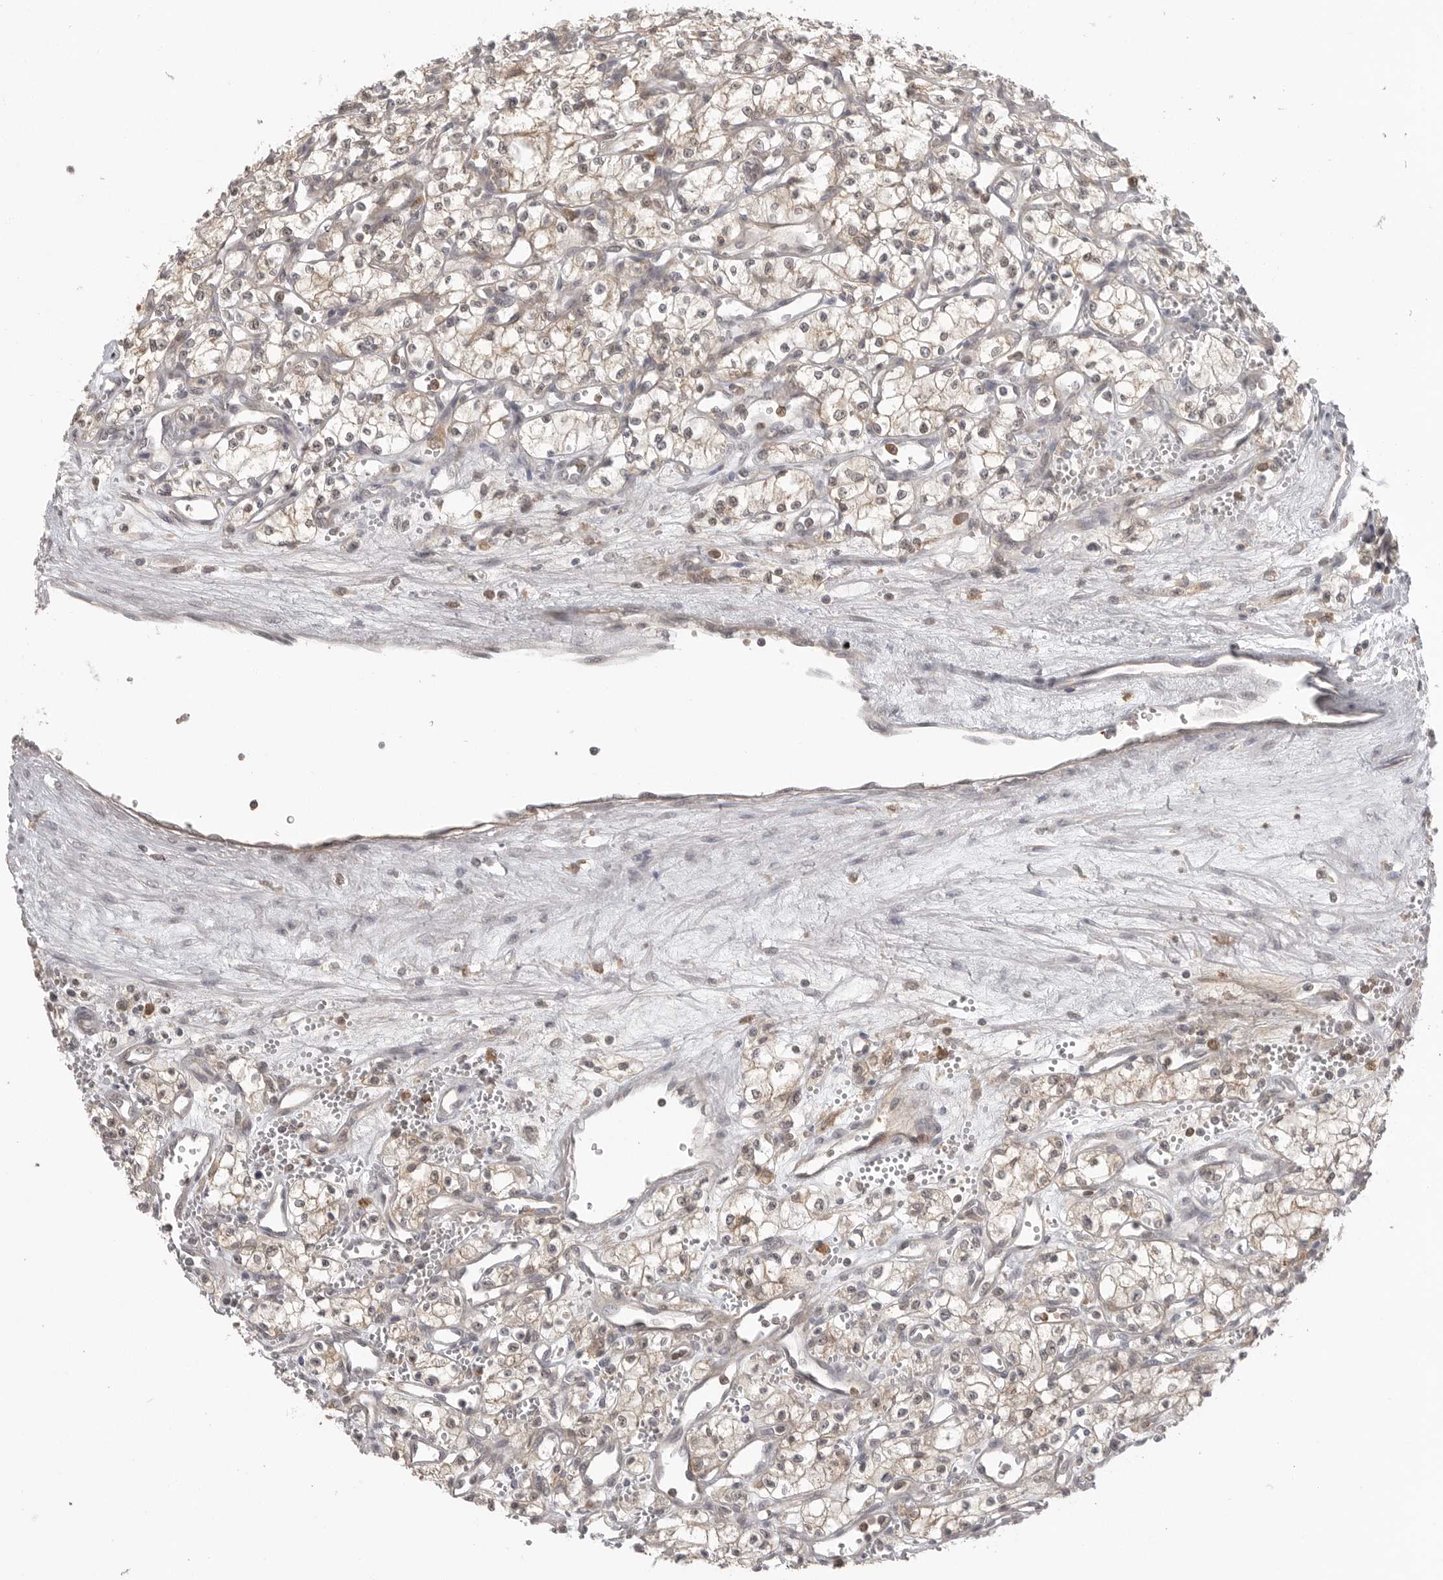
{"staining": {"intensity": "weak", "quantity": ">75%", "location": "cytoplasmic/membranous"}, "tissue": "renal cancer", "cell_type": "Tumor cells", "image_type": "cancer", "snomed": [{"axis": "morphology", "description": "Adenocarcinoma, NOS"}, {"axis": "topography", "description": "Kidney"}], "caption": "The immunohistochemical stain highlights weak cytoplasmic/membranous staining in tumor cells of adenocarcinoma (renal) tissue. (Stains: DAB in brown, nuclei in blue, Microscopy: brightfield microscopy at high magnification).", "gene": "DBNL", "patient": {"sex": "male", "age": 59}}